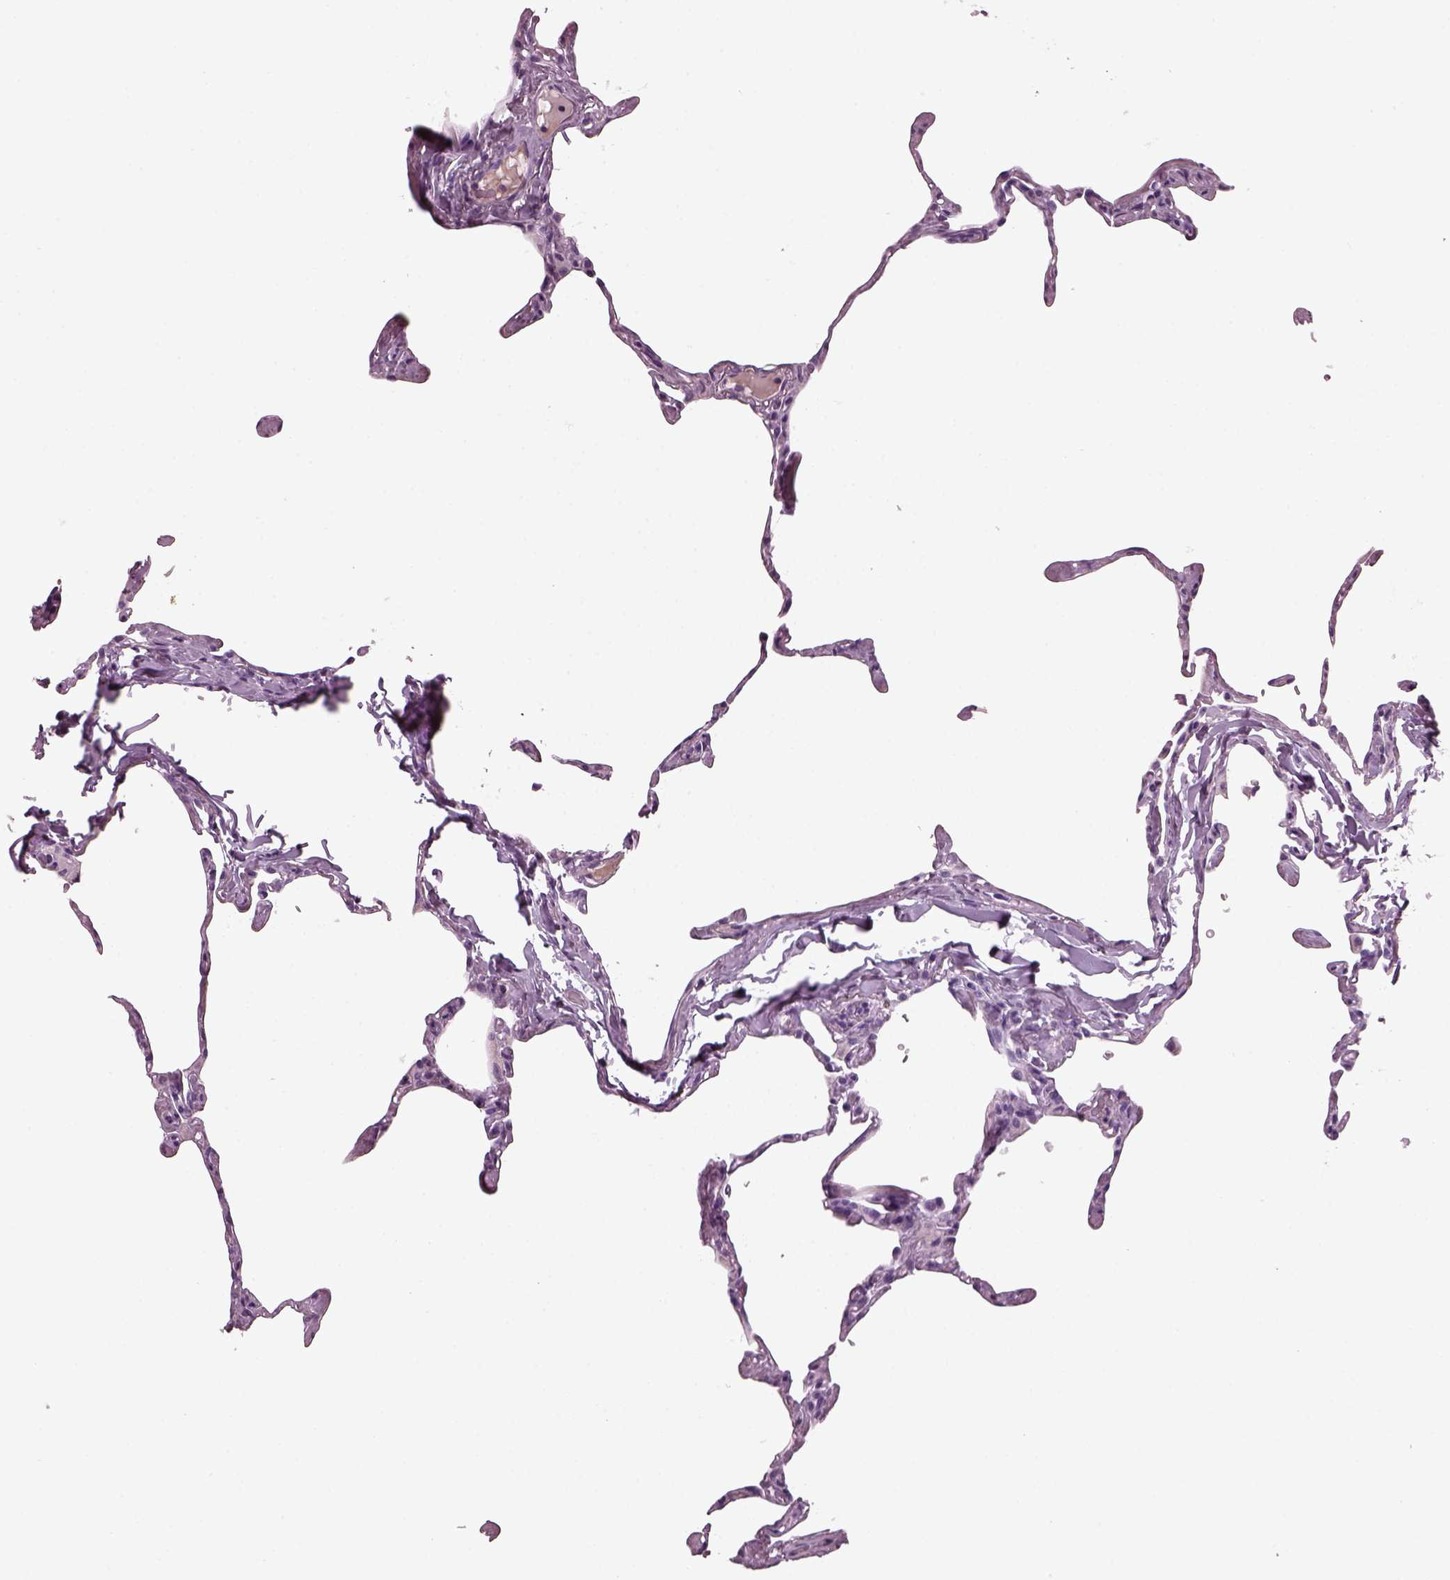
{"staining": {"intensity": "negative", "quantity": "none", "location": "none"}, "tissue": "lung", "cell_type": "Alveolar cells", "image_type": "normal", "snomed": [{"axis": "morphology", "description": "Normal tissue, NOS"}, {"axis": "topography", "description": "Lung"}], "caption": "Unremarkable lung was stained to show a protein in brown. There is no significant positivity in alveolar cells. The staining was performed using DAB (3,3'-diaminobenzidine) to visualize the protein expression in brown, while the nuclei were stained in blue with hematoxylin (Magnification: 20x).", "gene": "KRTAP3", "patient": {"sex": "male", "age": 65}}